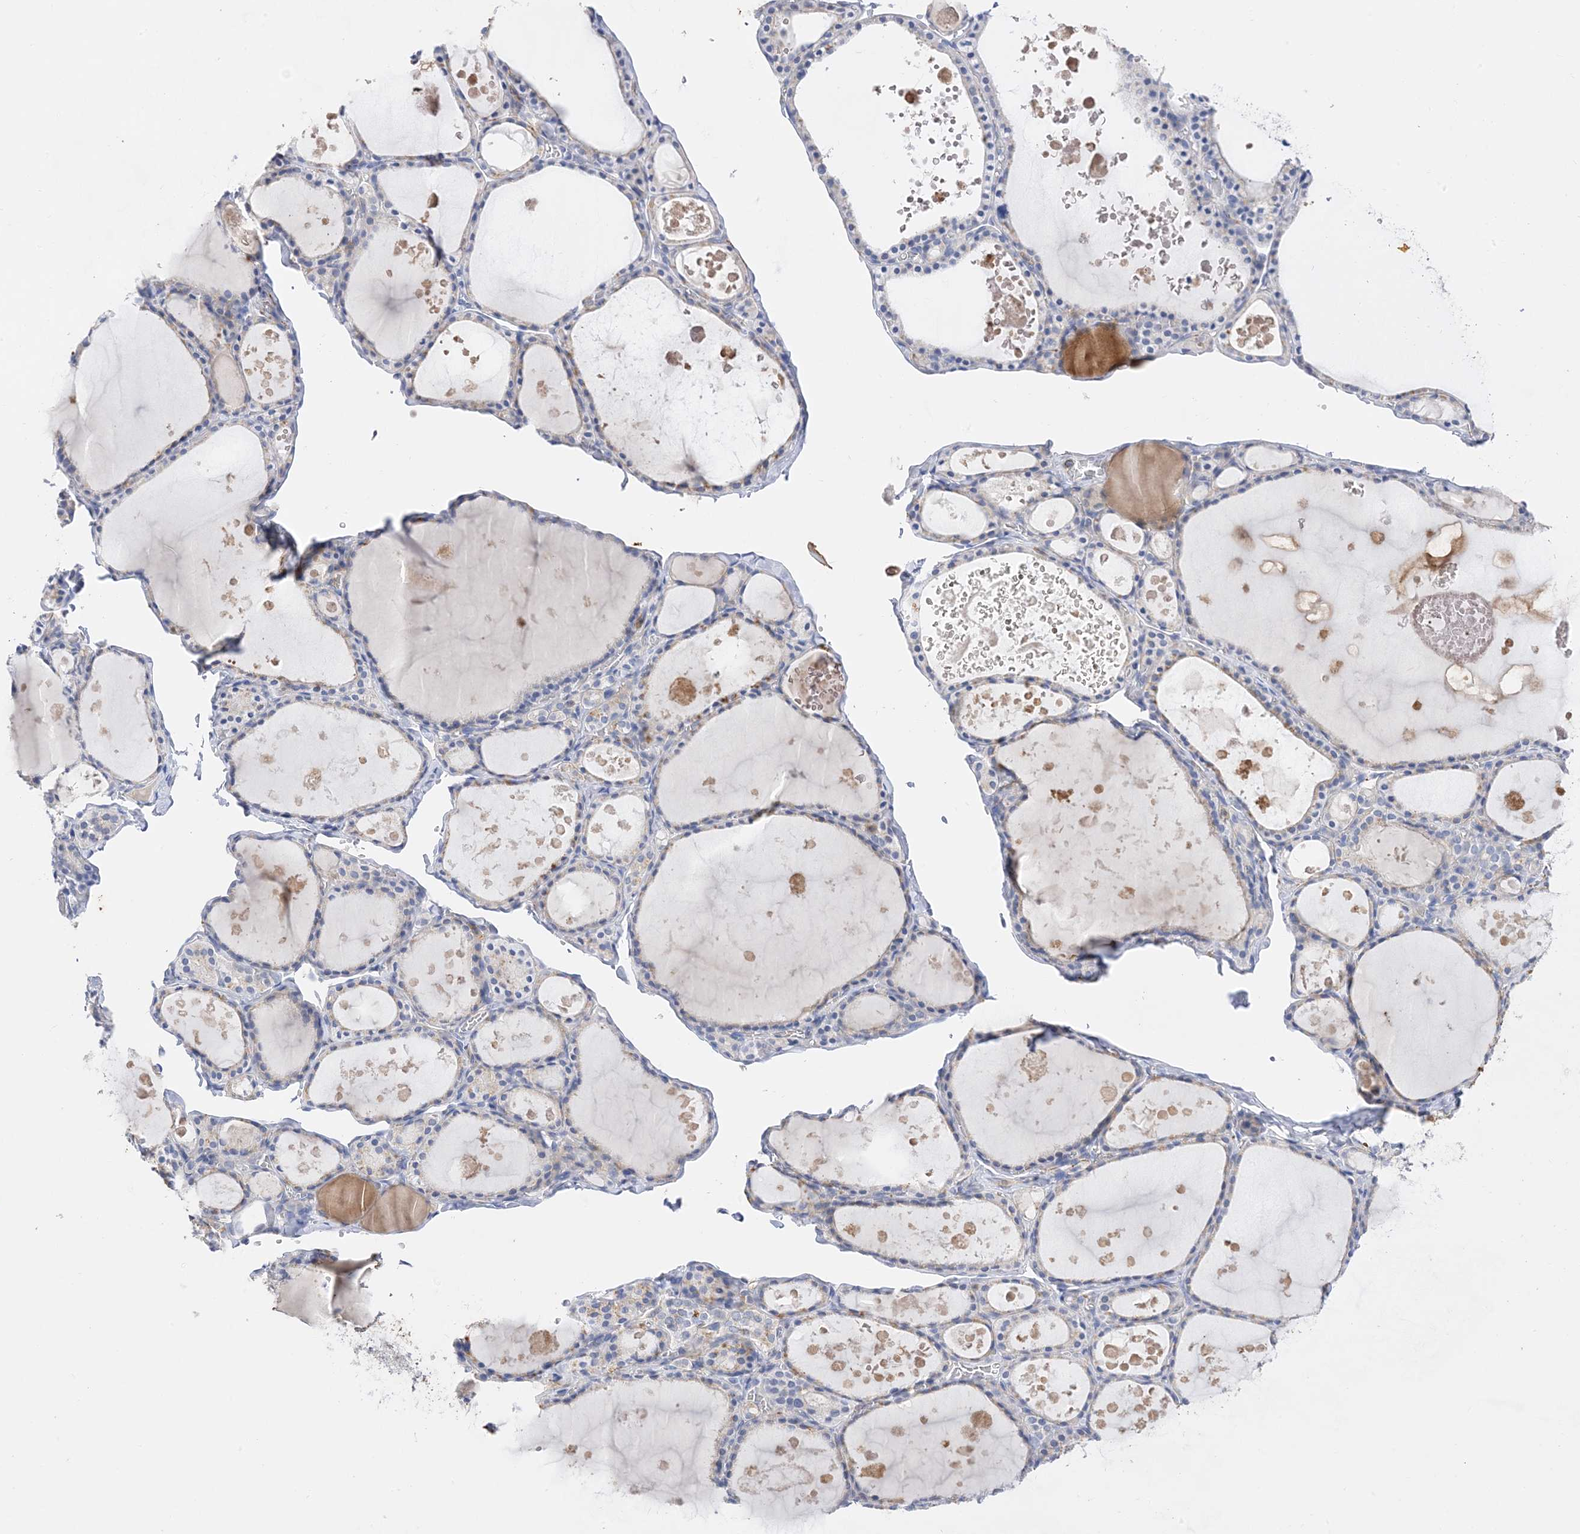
{"staining": {"intensity": "weak", "quantity": "<25%", "location": "cytoplasmic/membranous"}, "tissue": "thyroid gland", "cell_type": "Glandular cells", "image_type": "normal", "snomed": [{"axis": "morphology", "description": "Normal tissue, NOS"}, {"axis": "topography", "description": "Thyroid gland"}], "caption": "A high-resolution image shows immunohistochemistry (IHC) staining of normal thyroid gland, which shows no significant staining in glandular cells.", "gene": "ARV1", "patient": {"sex": "male", "age": 56}}